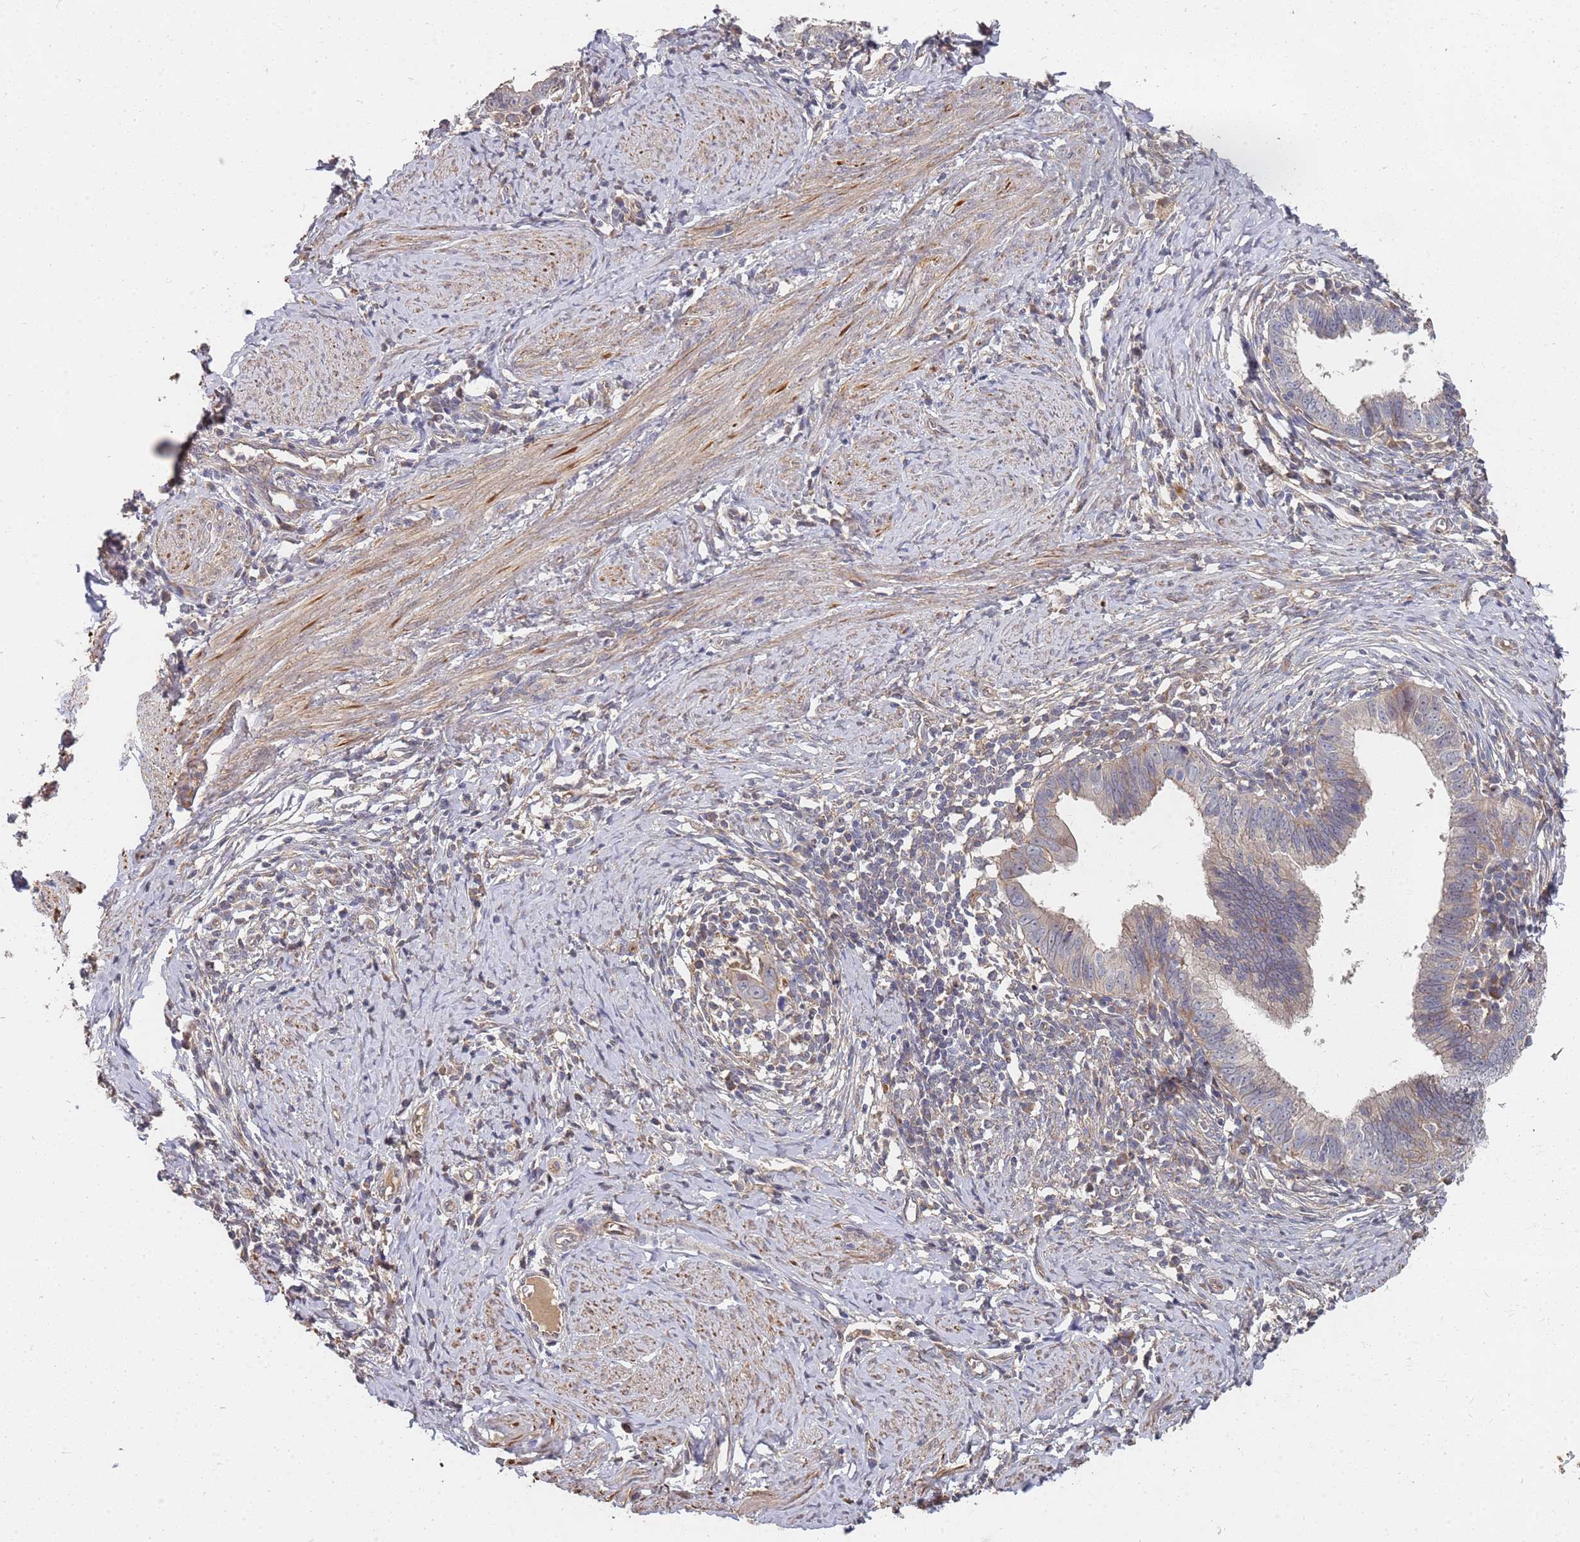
{"staining": {"intensity": "weak", "quantity": "25%-75%", "location": "cytoplasmic/membranous"}, "tissue": "cervical cancer", "cell_type": "Tumor cells", "image_type": "cancer", "snomed": [{"axis": "morphology", "description": "Adenocarcinoma, NOS"}, {"axis": "topography", "description": "Cervix"}], "caption": "Protein expression analysis of human cervical adenocarcinoma reveals weak cytoplasmic/membranous positivity in approximately 25%-75% of tumor cells. (IHC, brightfield microscopy, high magnification).", "gene": "ABCB6", "patient": {"sex": "female", "age": 36}}